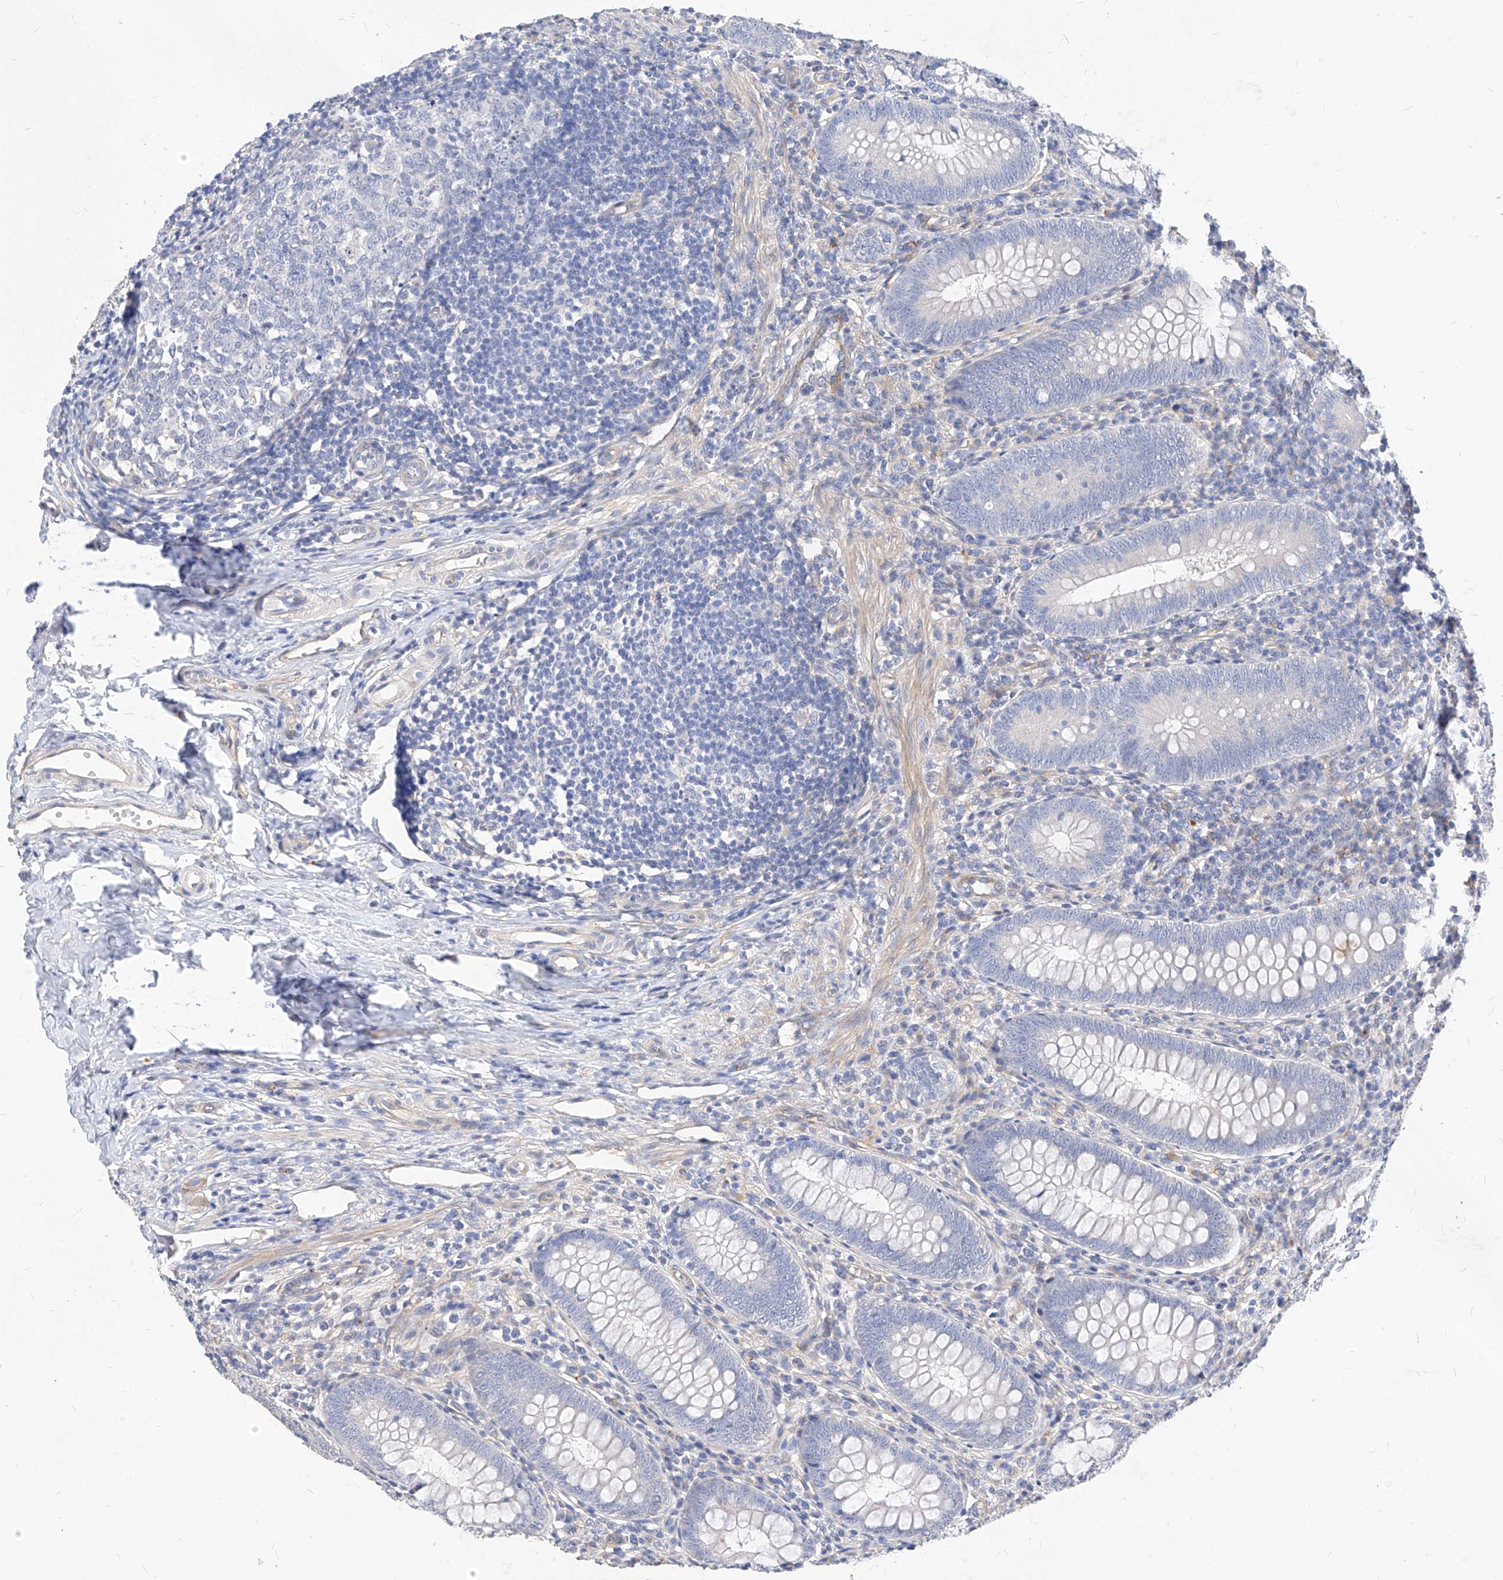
{"staining": {"intensity": "weak", "quantity": "<25%", "location": "cytoplasmic/membranous"}, "tissue": "appendix", "cell_type": "Glandular cells", "image_type": "normal", "snomed": [{"axis": "morphology", "description": "Normal tissue, NOS"}, {"axis": "topography", "description": "Appendix"}], "caption": "An IHC image of benign appendix is shown. There is no staining in glandular cells of appendix.", "gene": "SCGB2A1", "patient": {"sex": "male", "age": 14}}